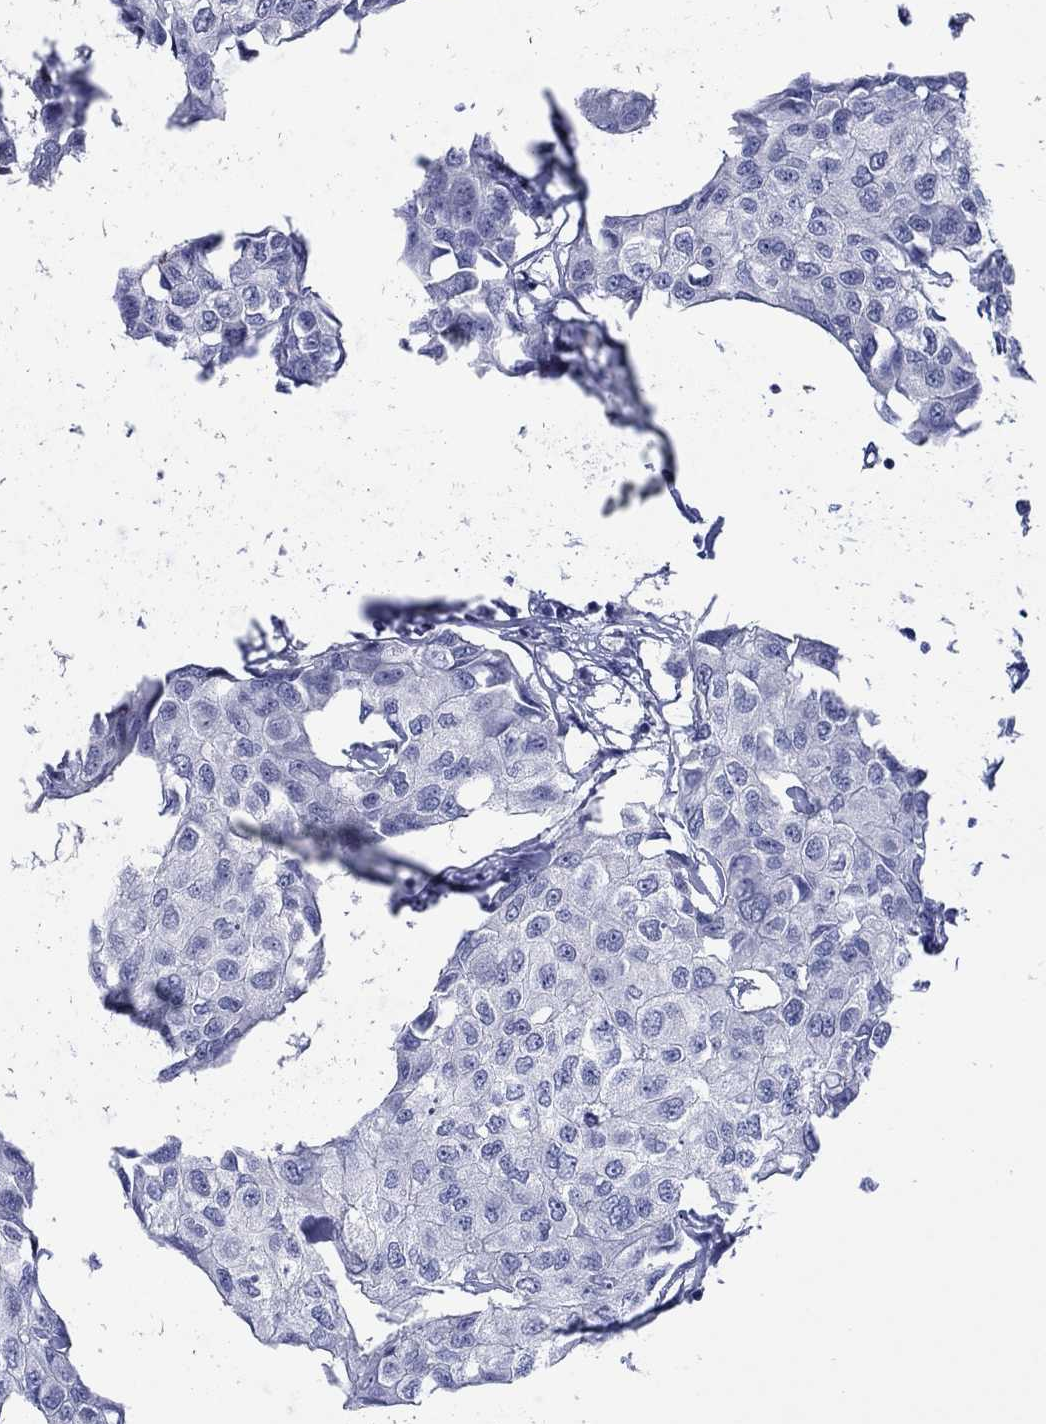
{"staining": {"intensity": "negative", "quantity": "none", "location": "none"}, "tissue": "breast cancer", "cell_type": "Tumor cells", "image_type": "cancer", "snomed": [{"axis": "morphology", "description": "Duct carcinoma"}, {"axis": "topography", "description": "Breast"}], "caption": "This photomicrograph is of breast cancer stained with immunohistochemistry to label a protein in brown with the nuclei are counter-stained blue. There is no staining in tumor cells. (Brightfield microscopy of DAB (3,3'-diaminobenzidine) IHC at high magnification).", "gene": "CDCA2", "patient": {"sex": "female", "age": 80}}